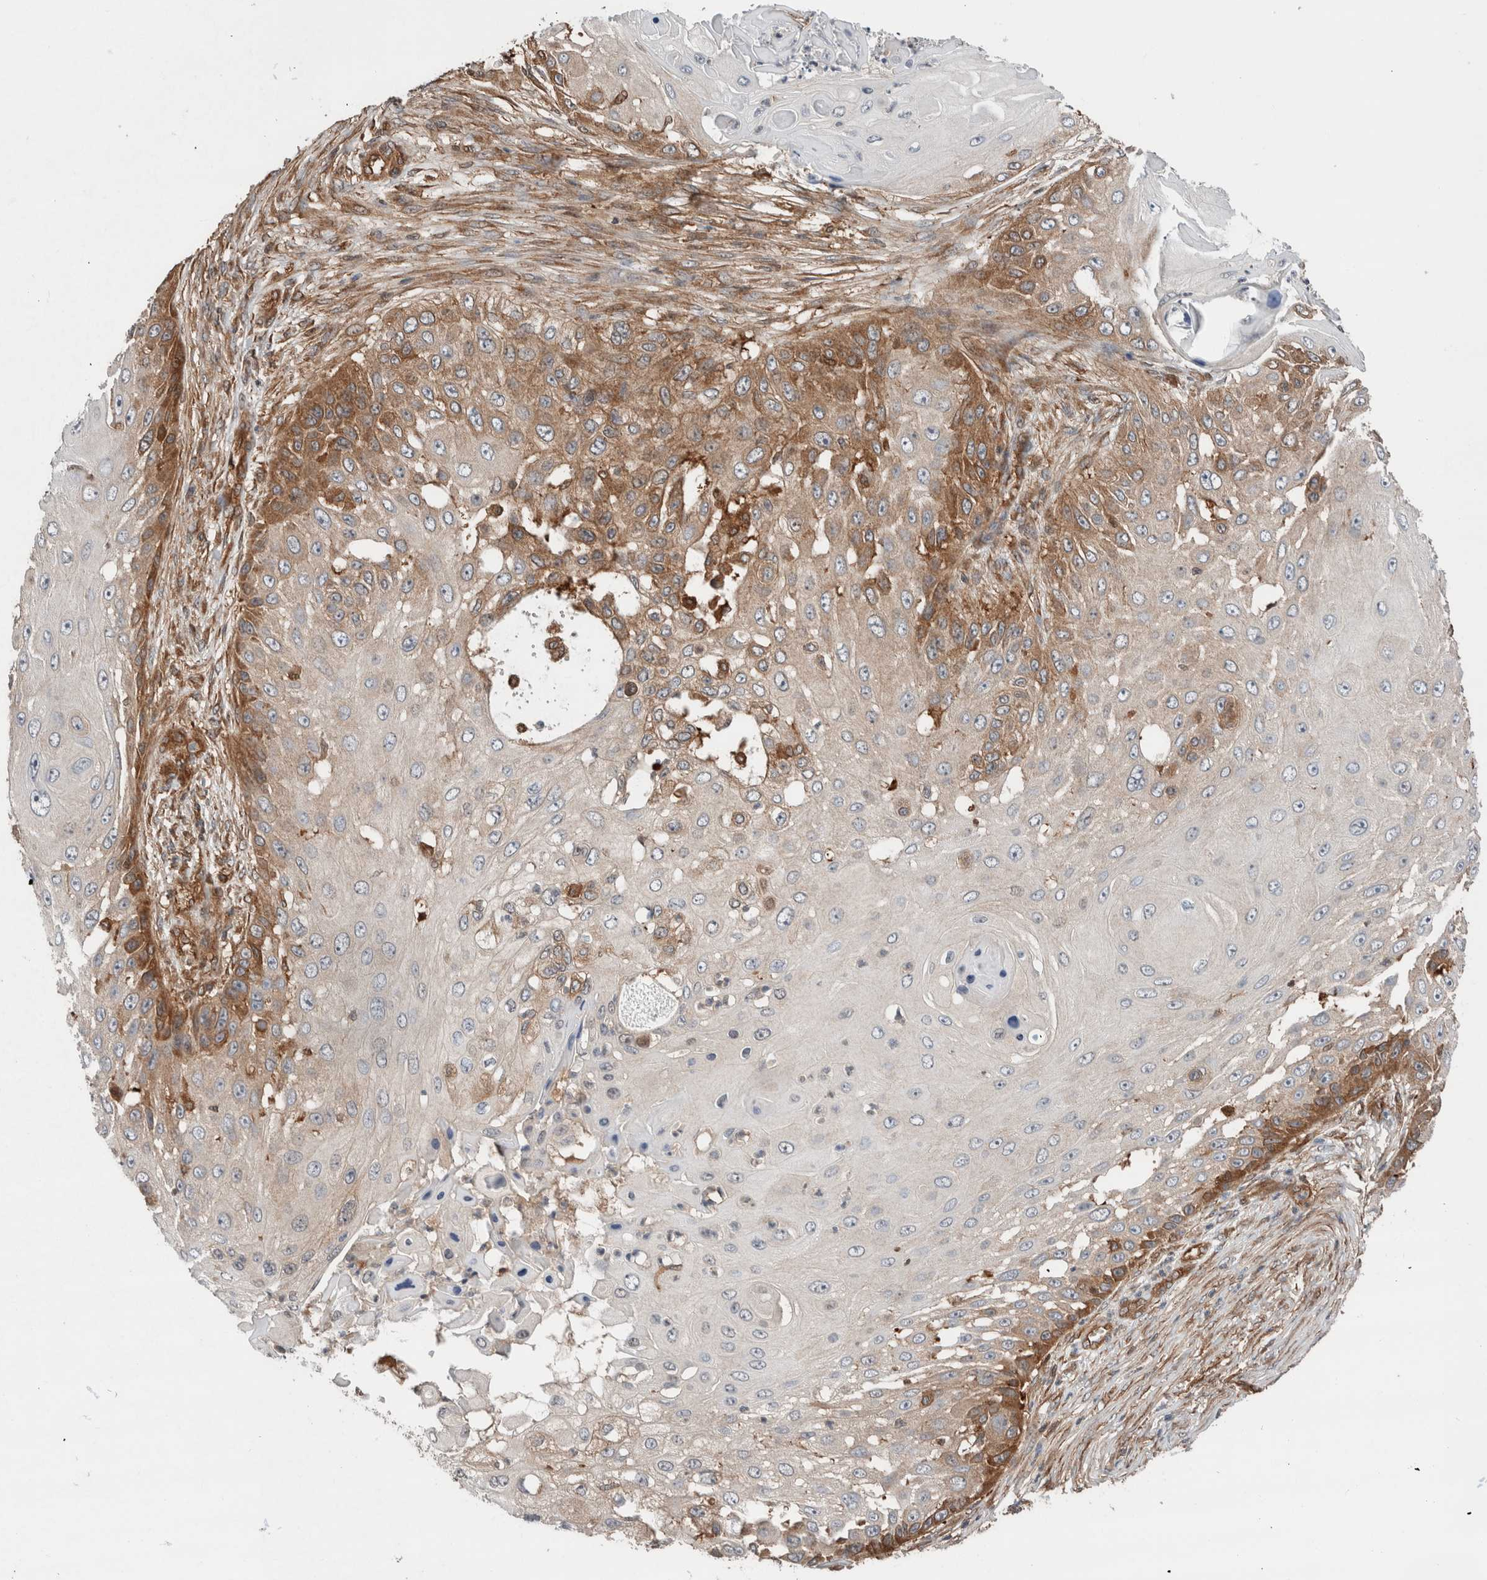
{"staining": {"intensity": "moderate", "quantity": "25%-75%", "location": "cytoplasmic/membranous"}, "tissue": "skin cancer", "cell_type": "Tumor cells", "image_type": "cancer", "snomed": [{"axis": "morphology", "description": "Squamous cell carcinoma, NOS"}, {"axis": "topography", "description": "Skin"}], "caption": "A high-resolution histopathology image shows IHC staining of squamous cell carcinoma (skin), which reveals moderate cytoplasmic/membranous staining in about 25%-75% of tumor cells. Nuclei are stained in blue.", "gene": "XPNPEP1", "patient": {"sex": "female", "age": 44}}